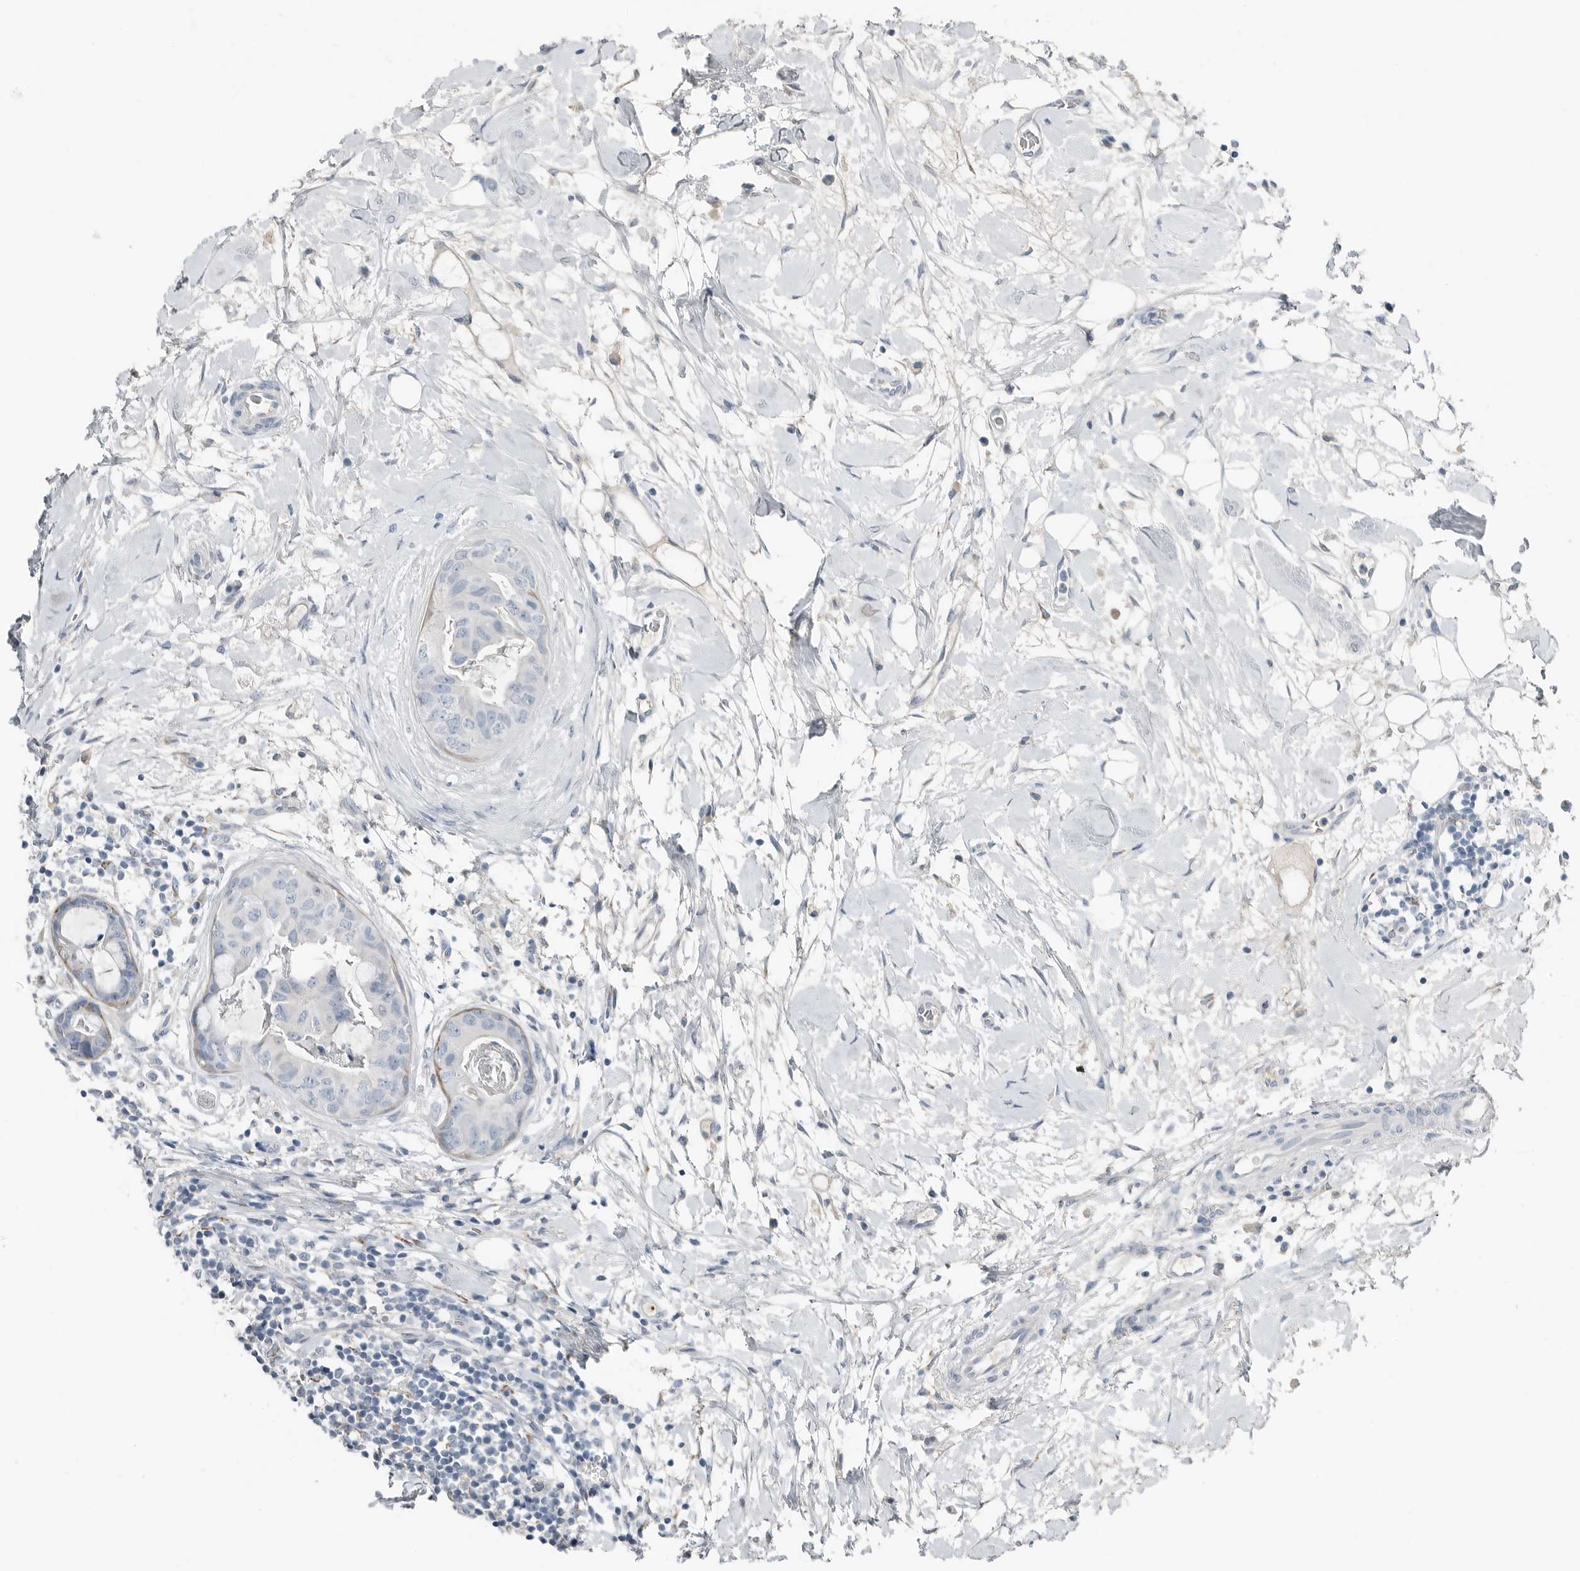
{"staining": {"intensity": "negative", "quantity": "none", "location": "none"}, "tissue": "breast cancer", "cell_type": "Tumor cells", "image_type": "cancer", "snomed": [{"axis": "morphology", "description": "Duct carcinoma"}, {"axis": "topography", "description": "Breast"}], "caption": "This is an immunohistochemistry micrograph of human breast infiltrating ductal carcinoma. There is no staining in tumor cells.", "gene": "SERPINB7", "patient": {"sex": "female", "age": 40}}